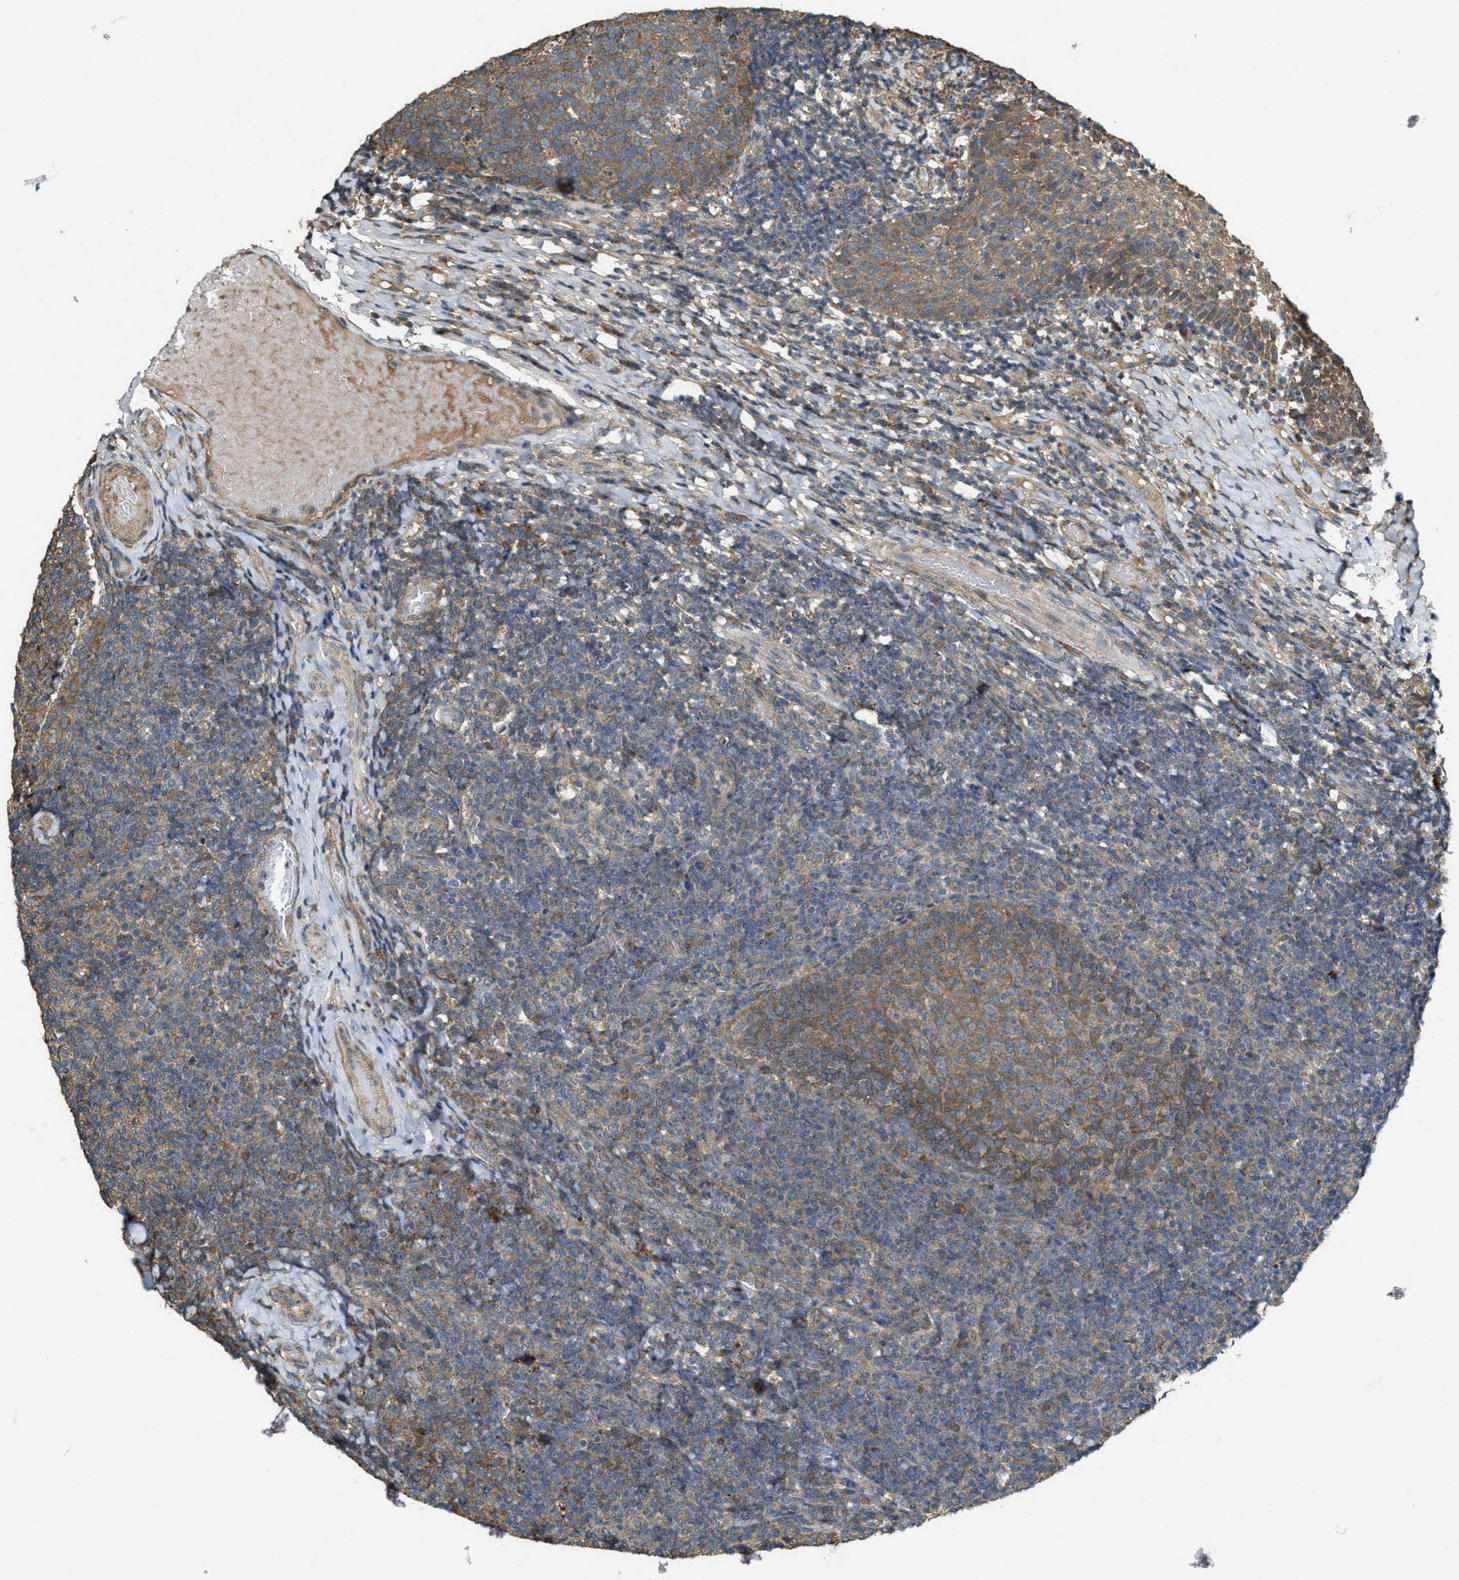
{"staining": {"intensity": "moderate", "quantity": ">75%", "location": "cytoplasmic/membranous"}, "tissue": "tonsil", "cell_type": "Germinal center cells", "image_type": "normal", "snomed": [{"axis": "morphology", "description": "Normal tissue, NOS"}, {"axis": "topography", "description": "Tonsil"}], "caption": "IHC (DAB (3,3'-diaminobenzidine)) staining of benign human tonsil displays moderate cytoplasmic/membranous protein staining in about >75% of germinal center cells.", "gene": "PDP2", "patient": {"sex": "female", "age": 19}}